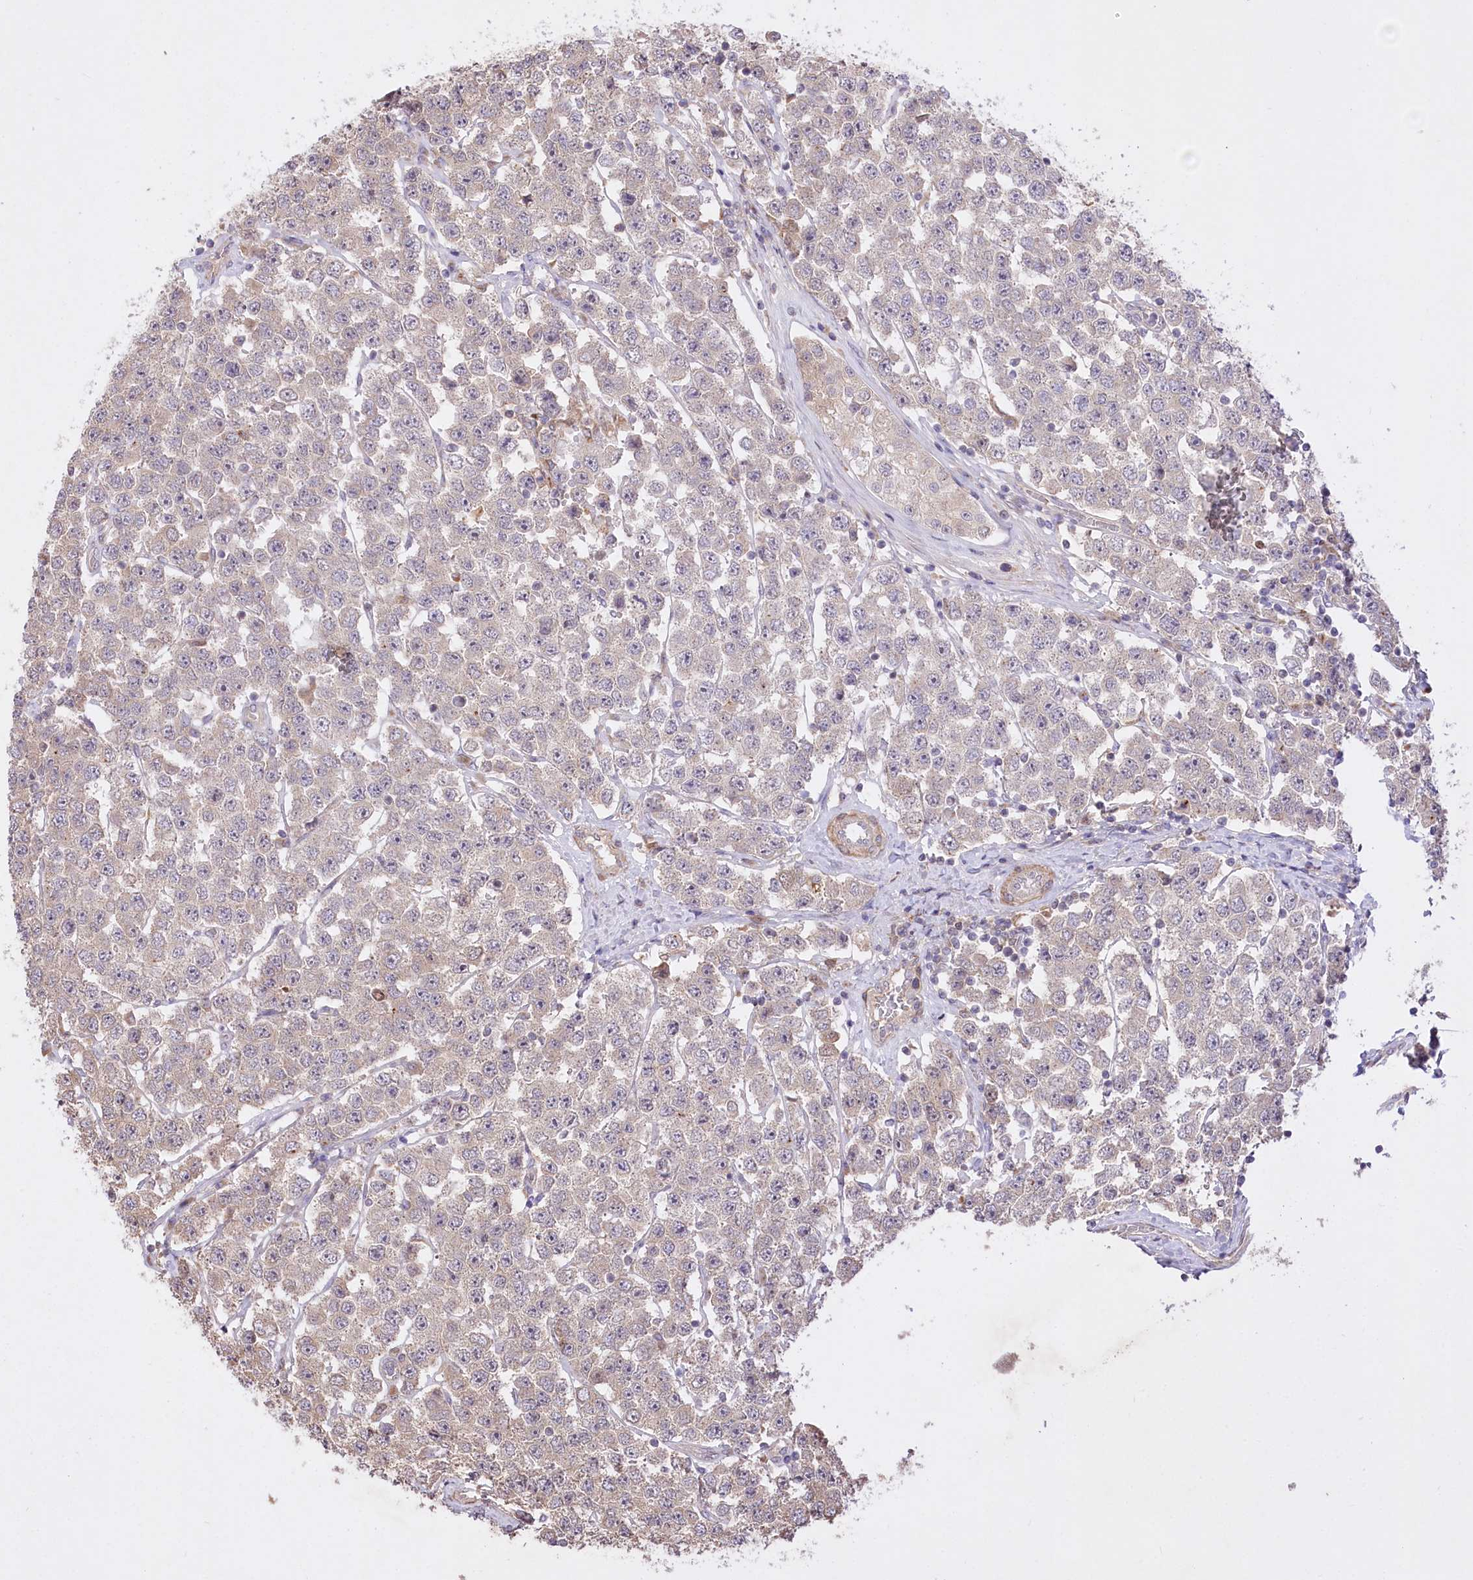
{"staining": {"intensity": "negative", "quantity": "none", "location": "none"}, "tissue": "testis cancer", "cell_type": "Tumor cells", "image_type": "cancer", "snomed": [{"axis": "morphology", "description": "Seminoma, NOS"}, {"axis": "topography", "description": "Testis"}], "caption": "Testis cancer (seminoma) was stained to show a protein in brown. There is no significant staining in tumor cells.", "gene": "HELT", "patient": {"sex": "male", "age": 28}}